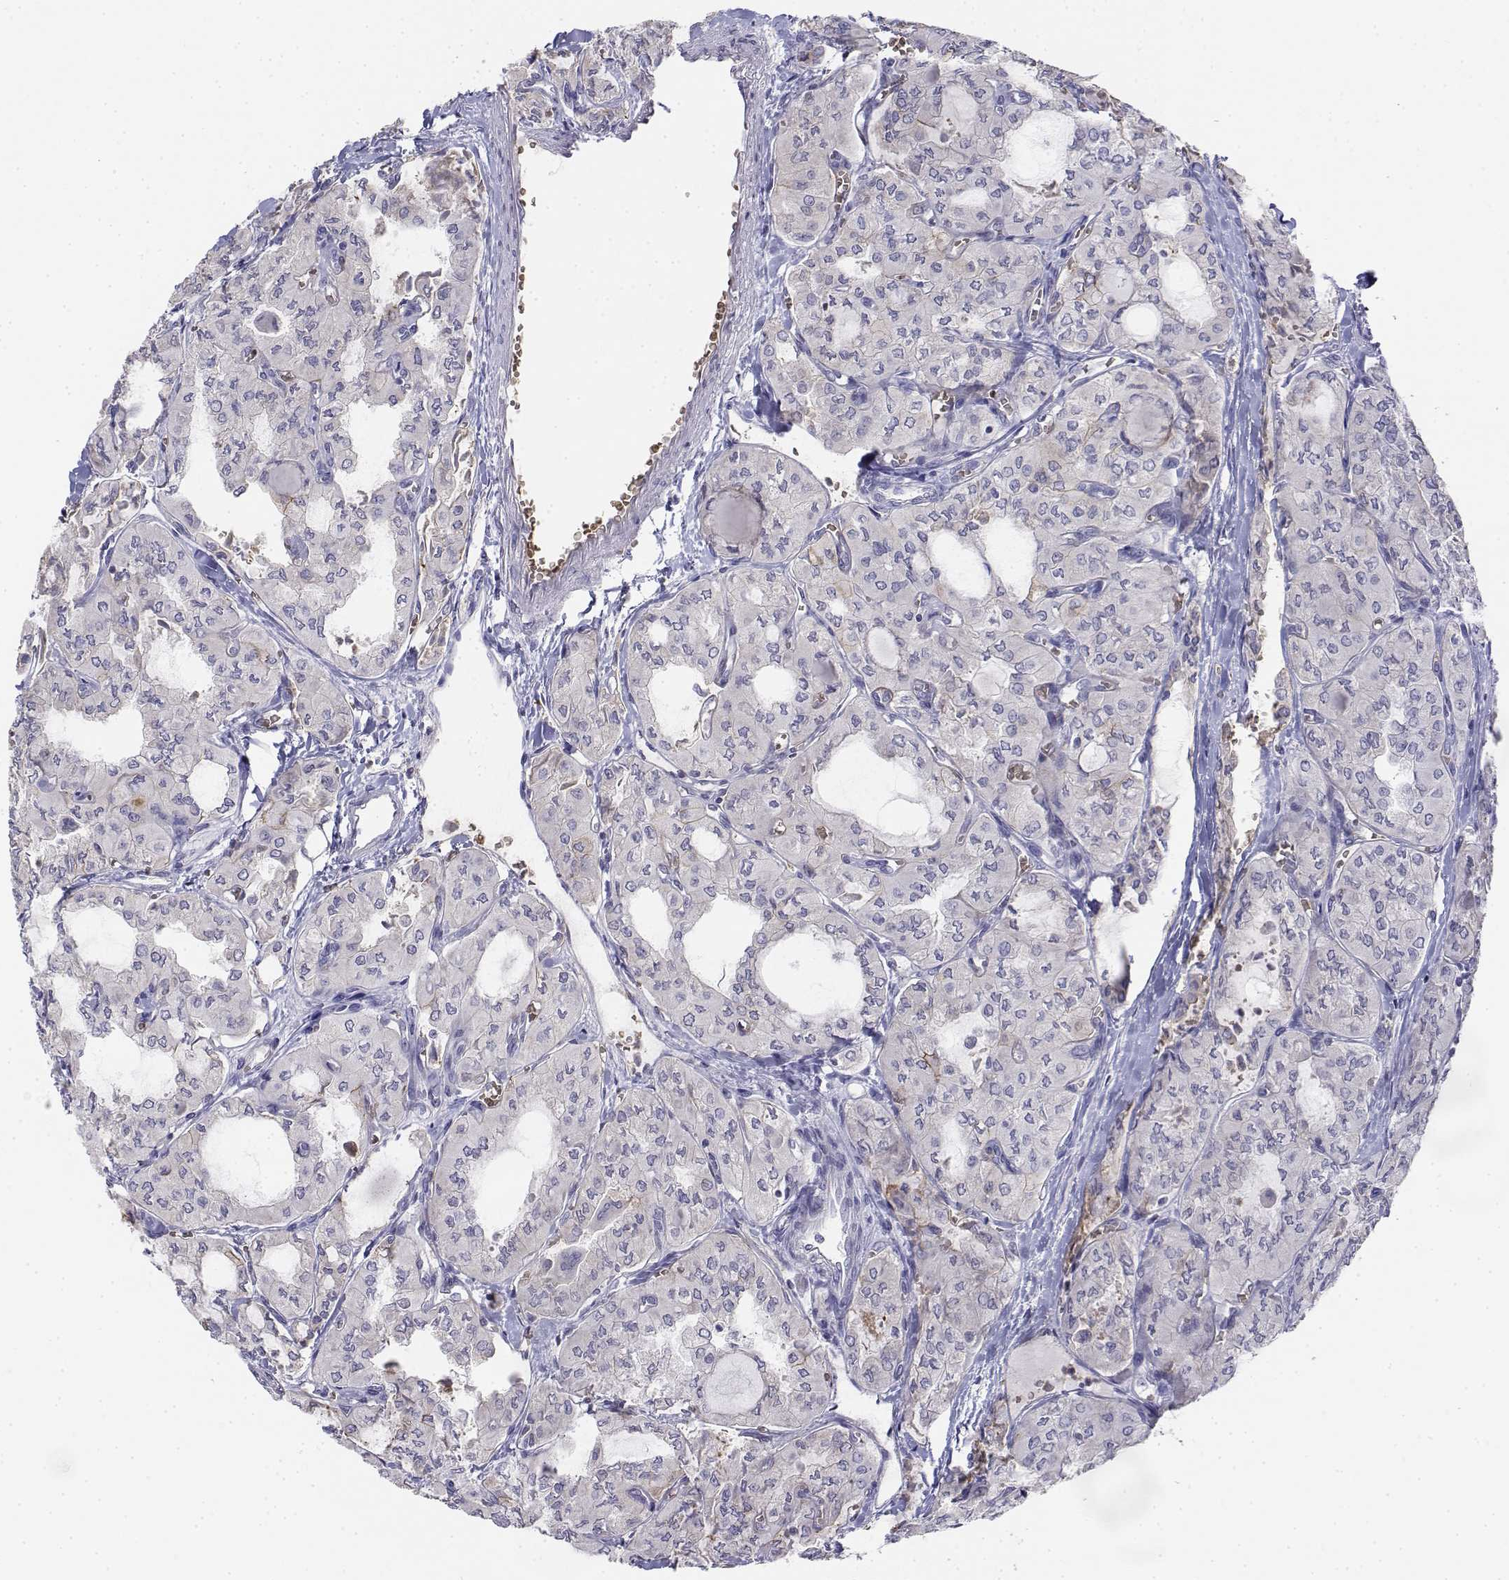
{"staining": {"intensity": "negative", "quantity": "none", "location": "none"}, "tissue": "thyroid cancer", "cell_type": "Tumor cells", "image_type": "cancer", "snomed": [{"axis": "morphology", "description": "Papillary adenocarcinoma, NOS"}, {"axis": "topography", "description": "Thyroid gland"}], "caption": "Tumor cells are negative for brown protein staining in thyroid cancer (papillary adenocarcinoma).", "gene": "CADM1", "patient": {"sex": "male", "age": 20}}